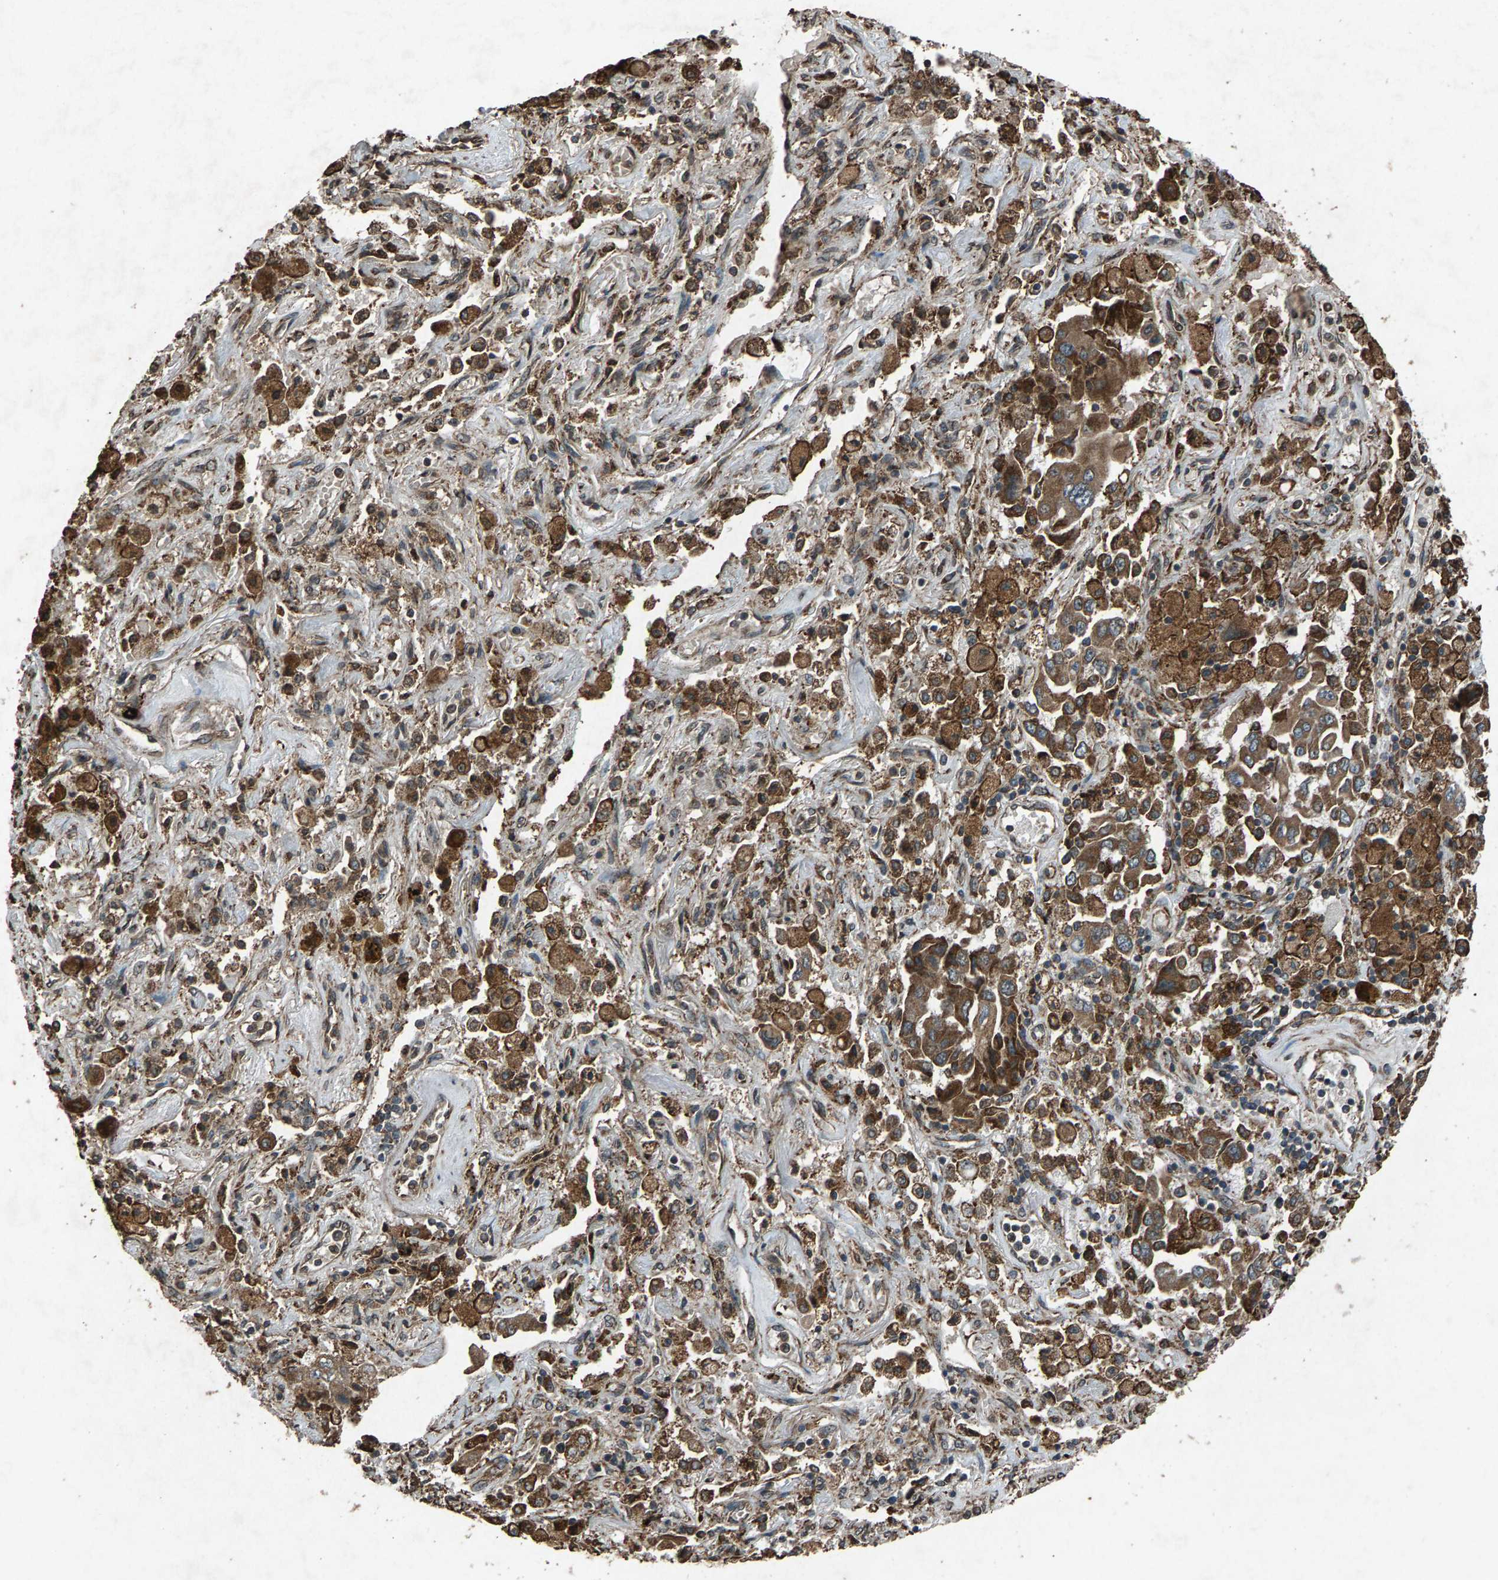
{"staining": {"intensity": "moderate", "quantity": ">75%", "location": "cytoplasmic/membranous"}, "tissue": "lung cancer", "cell_type": "Tumor cells", "image_type": "cancer", "snomed": [{"axis": "morphology", "description": "Adenocarcinoma, NOS"}, {"axis": "topography", "description": "Lung"}], "caption": "Lung adenocarcinoma stained for a protein (brown) displays moderate cytoplasmic/membranous positive staining in about >75% of tumor cells.", "gene": "CALR", "patient": {"sex": "female", "age": 65}}